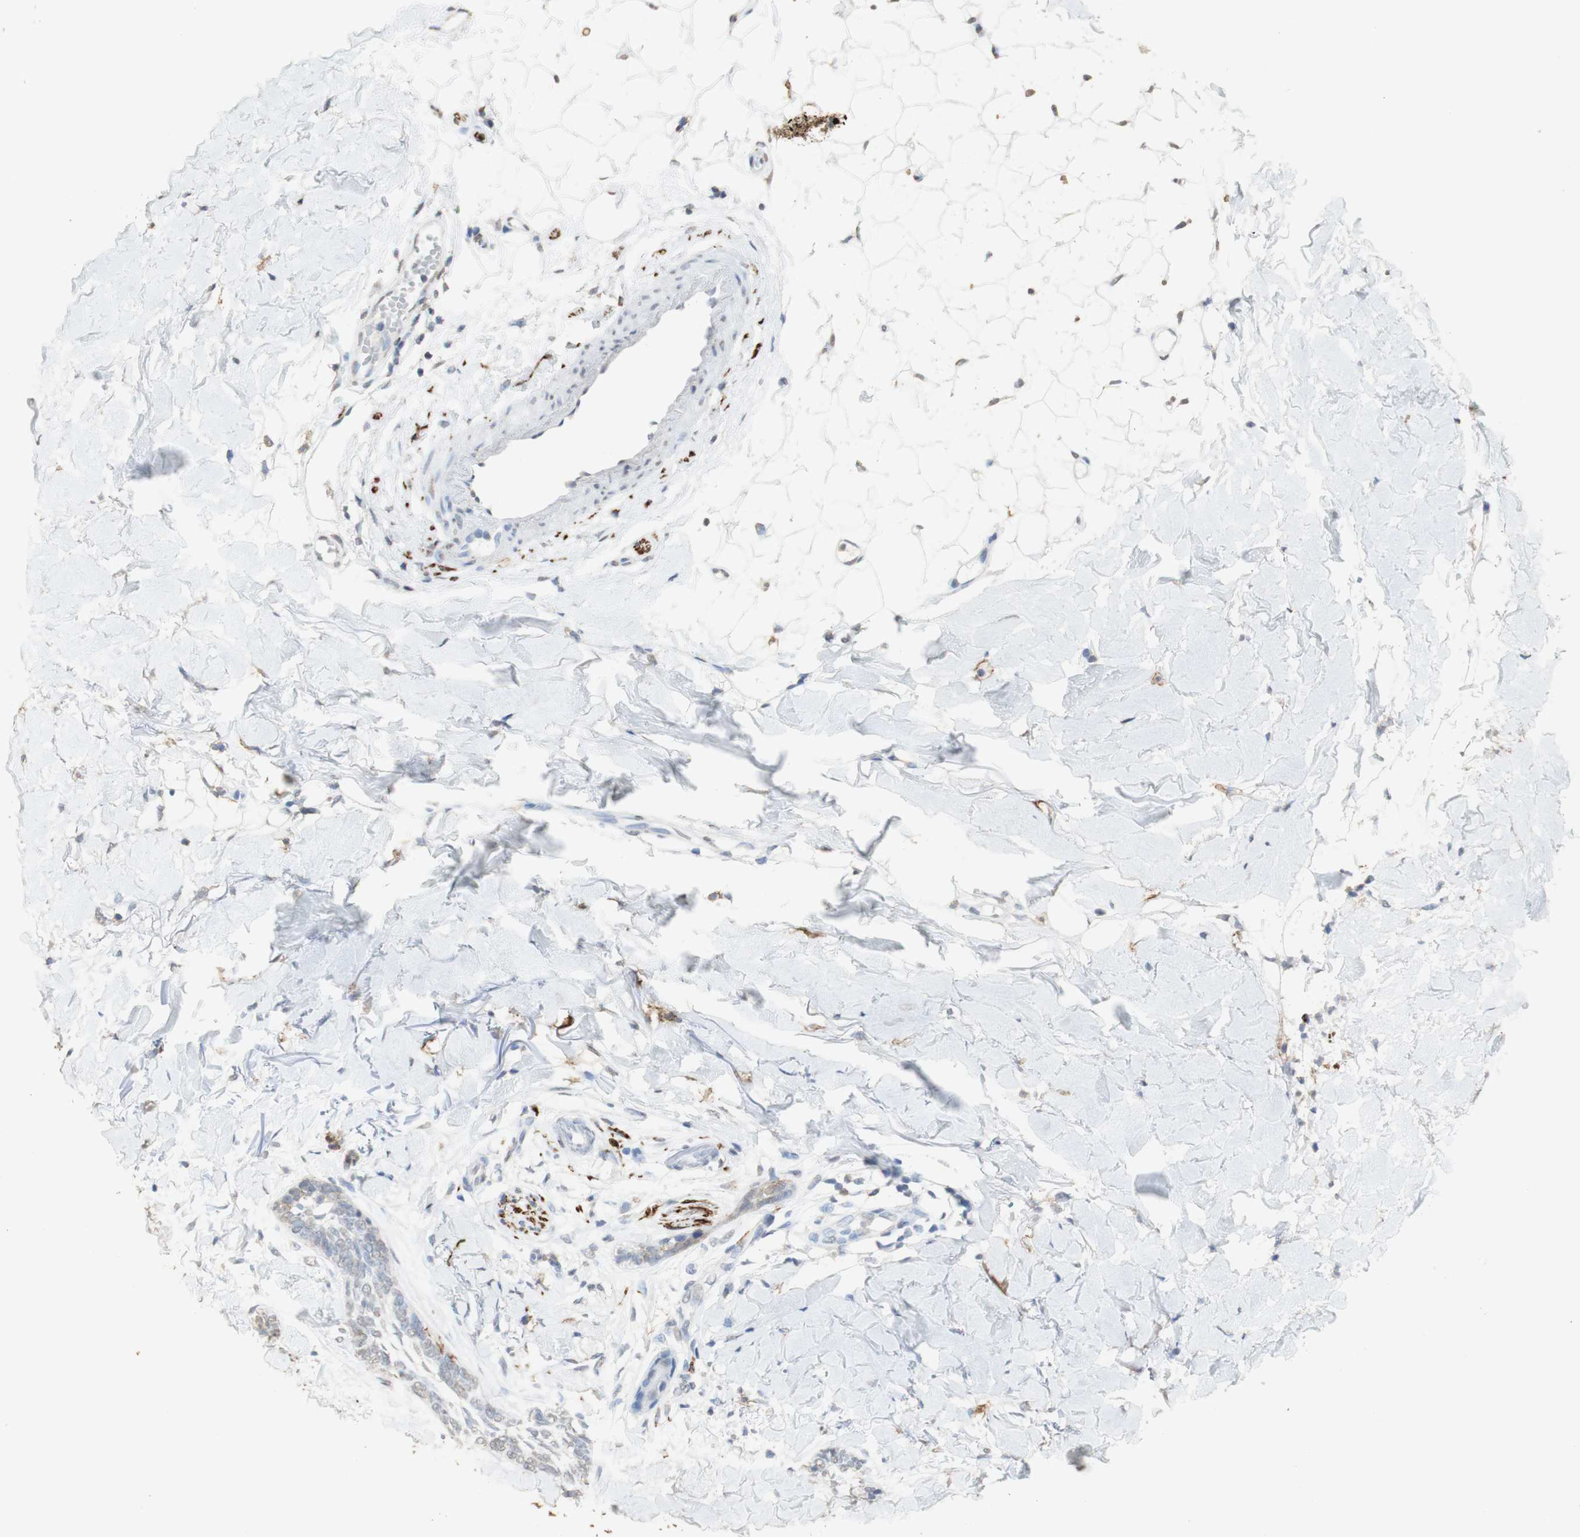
{"staining": {"intensity": "weak", "quantity": "25%-75%", "location": "cytoplasmic/membranous"}, "tissue": "skin cancer", "cell_type": "Tumor cells", "image_type": "cancer", "snomed": [{"axis": "morphology", "description": "Basal cell carcinoma"}, {"axis": "topography", "description": "Skin"}], "caption": "Human skin cancer stained with a protein marker exhibits weak staining in tumor cells.", "gene": "L1CAM", "patient": {"sex": "female", "age": 58}}